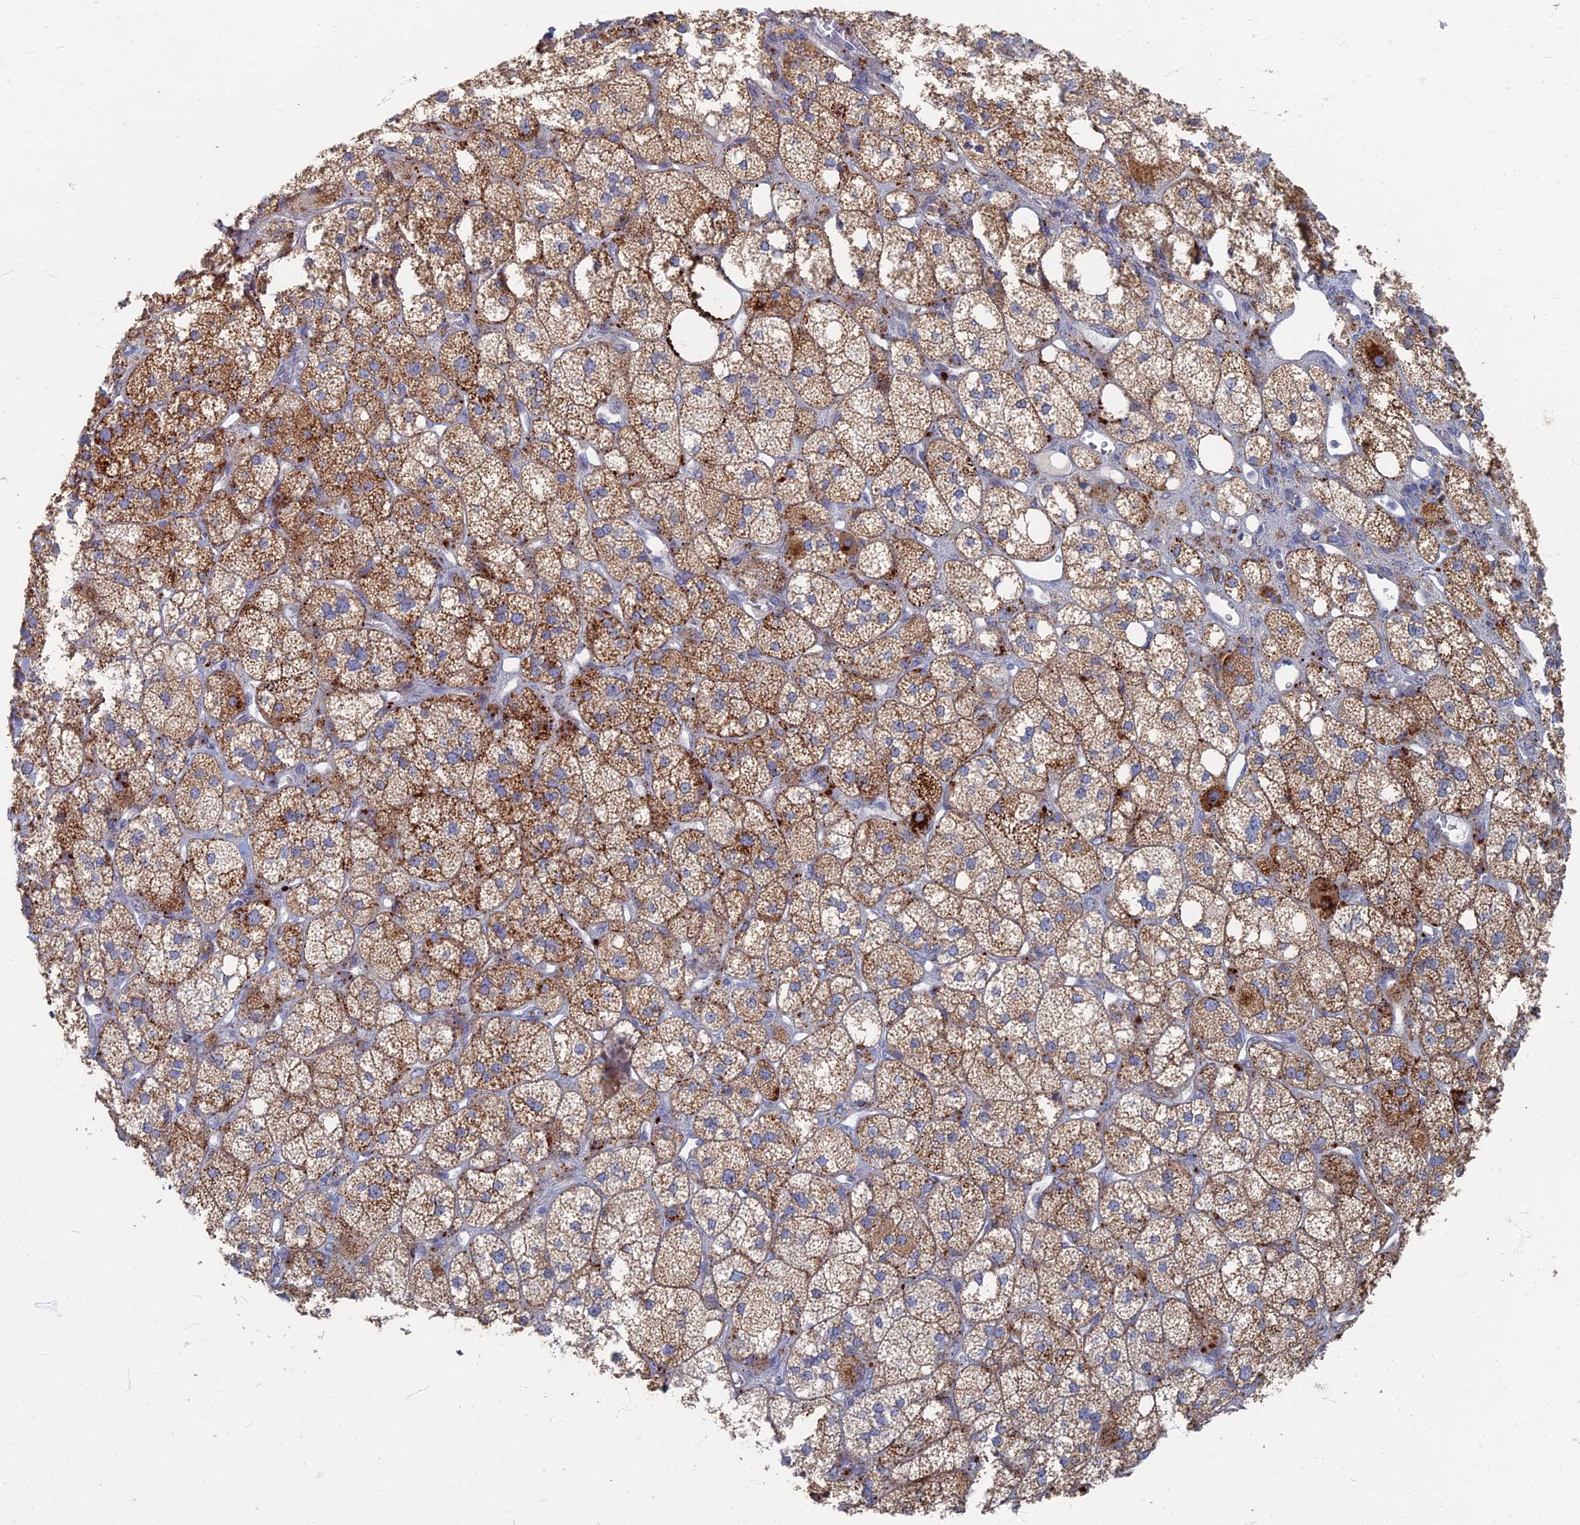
{"staining": {"intensity": "strong", "quantity": "25%-75%", "location": "cytoplasmic/membranous"}, "tissue": "adrenal gland", "cell_type": "Glandular cells", "image_type": "normal", "snomed": [{"axis": "morphology", "description": "Normal tissue, NOS"}, {"axis": "topography", "description": "Adrenal gland"}], "caption": "A brown stain highlights strong cytoplasmic/membranous positivity of a protein in glandular cells of benign adrenal gland.", "gene": "TMEM128", "patient": {"sex": "male", "age": 61}}